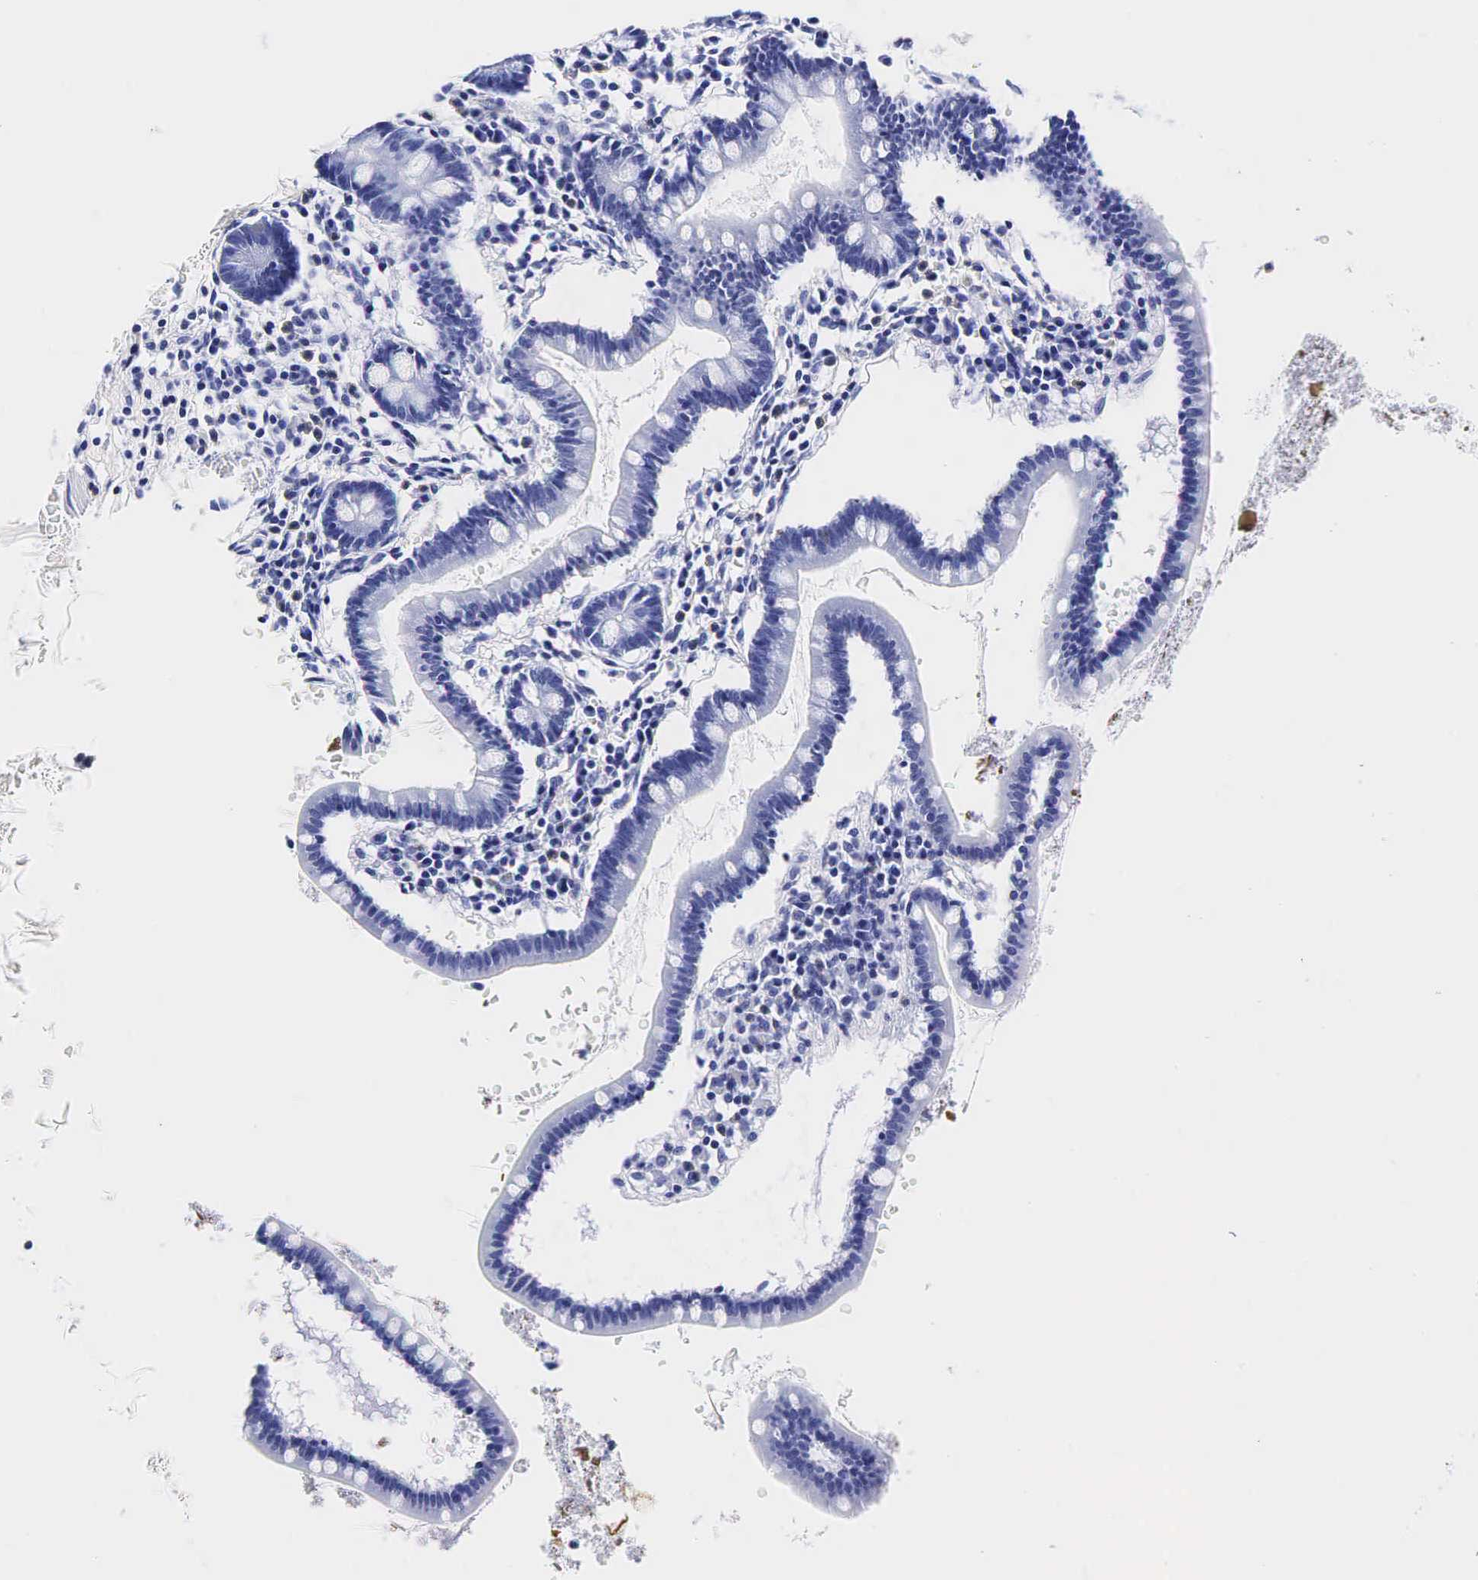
{"staining": {"intensity": "negative", "quantity": "none", "location": "none"}, "tissue": "small intestine", "cell_type": "Glandular cells", "image_type": "normal", "snomed": [{"axis": "morphology", "description": "Normal tissue, NOS"}, {"axis": "topography", "description": "Small intestine"}], "caption": "A micrograph of small intestine stained for a protein displays no brown staining in glandular cells. (DAB (3,3'-diaminobenzidine) IHC visualized using brightfield microscopy, high magnification).", "gene": "TG", "patient": {"sex": "female", "age": 37}}